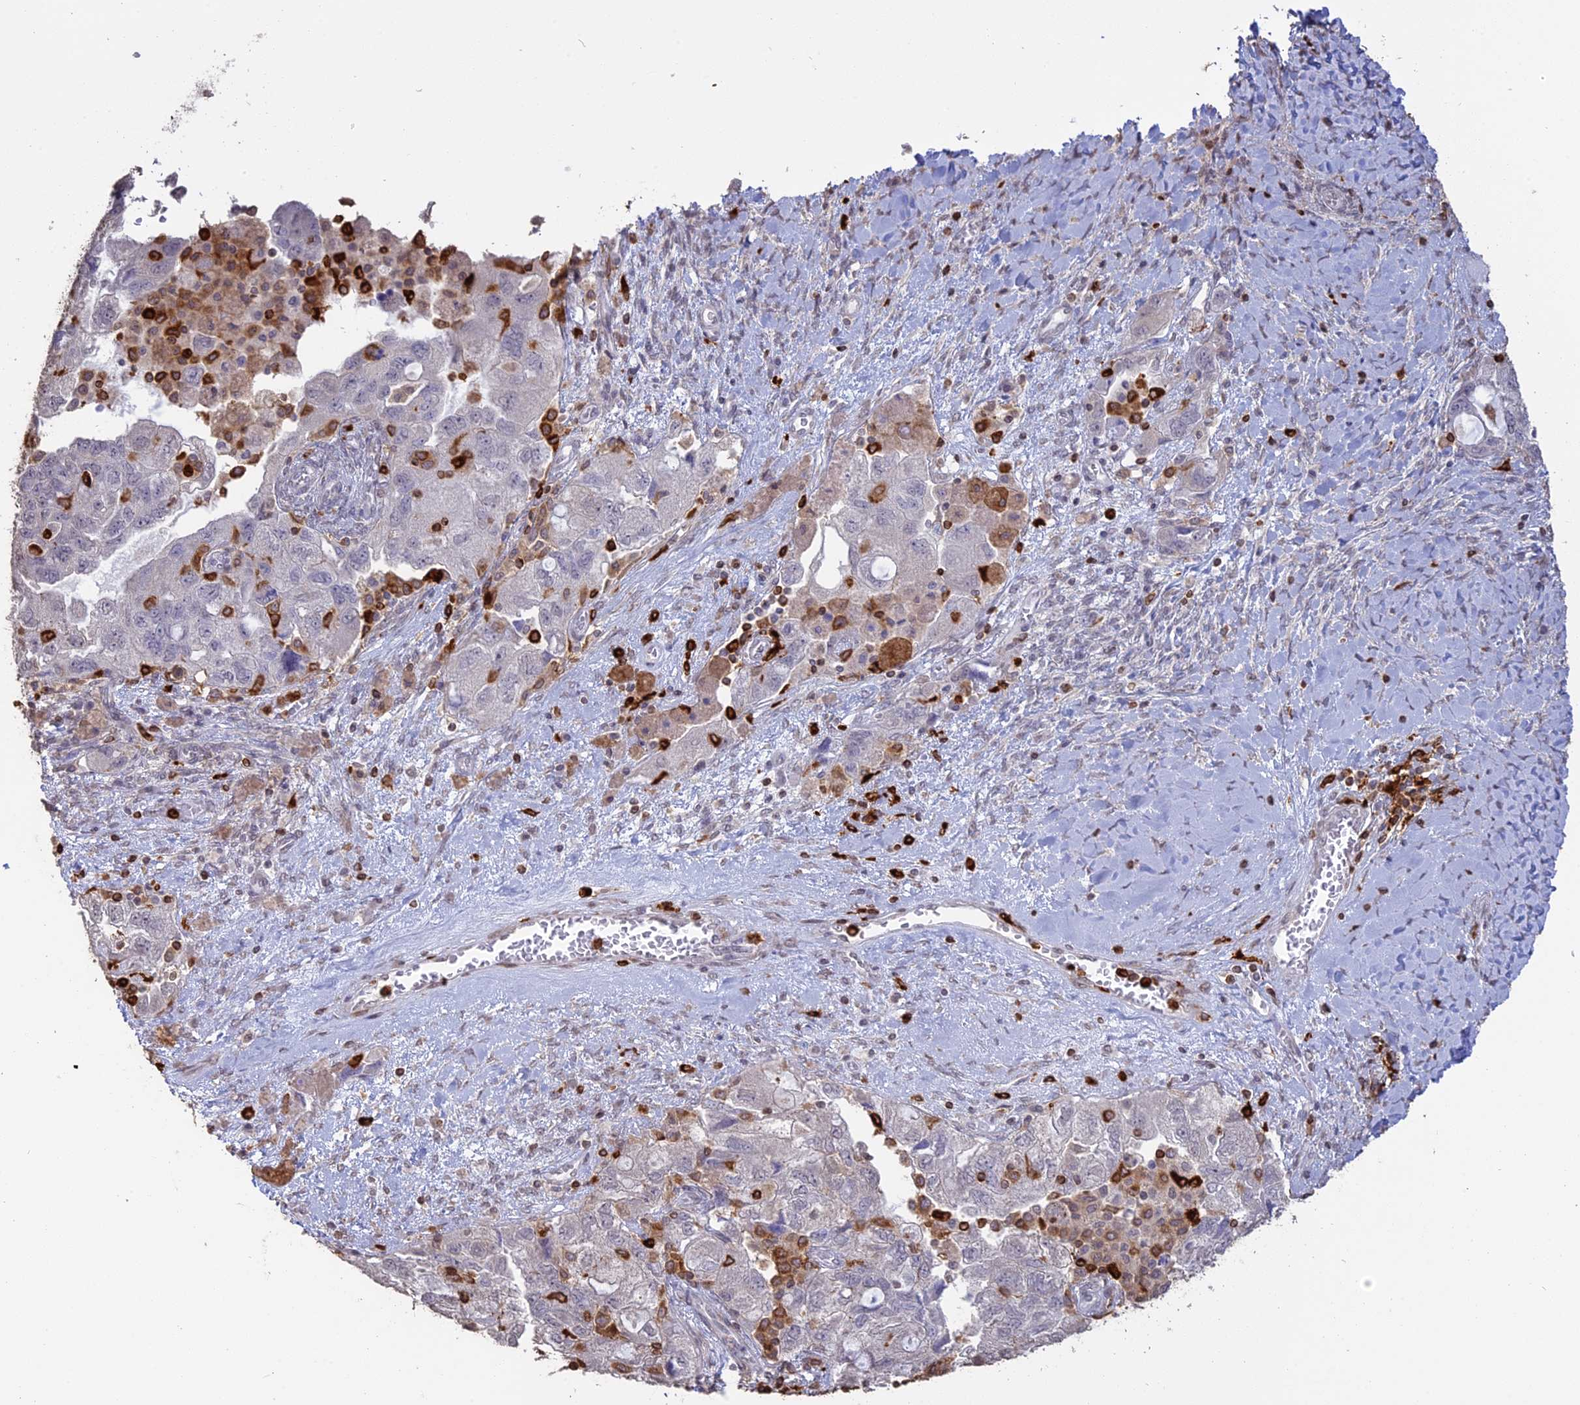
{"staining": {"intensity": "negative", "quantity": "none", "location": "none"}, "tissue": "ovarian cancer", "cell_type": "Tumor cells", "image_type": "cancer", "snomed": [{"axis": "morphology", "description": "Carcinoma, NOS"}, {"axis": "morphology", "description": "Cystadenocarcinoma, serous, NOS"}, {"axis": "topography", "description": "Ovary"}], "caption": "Human carcinoma (ovarian) stained for a protein using immunohistochemistry (IHC) reveals no expression in tumor cells.", "gene": "APOBR", "patient": {"sex": "female", "age": 69}}